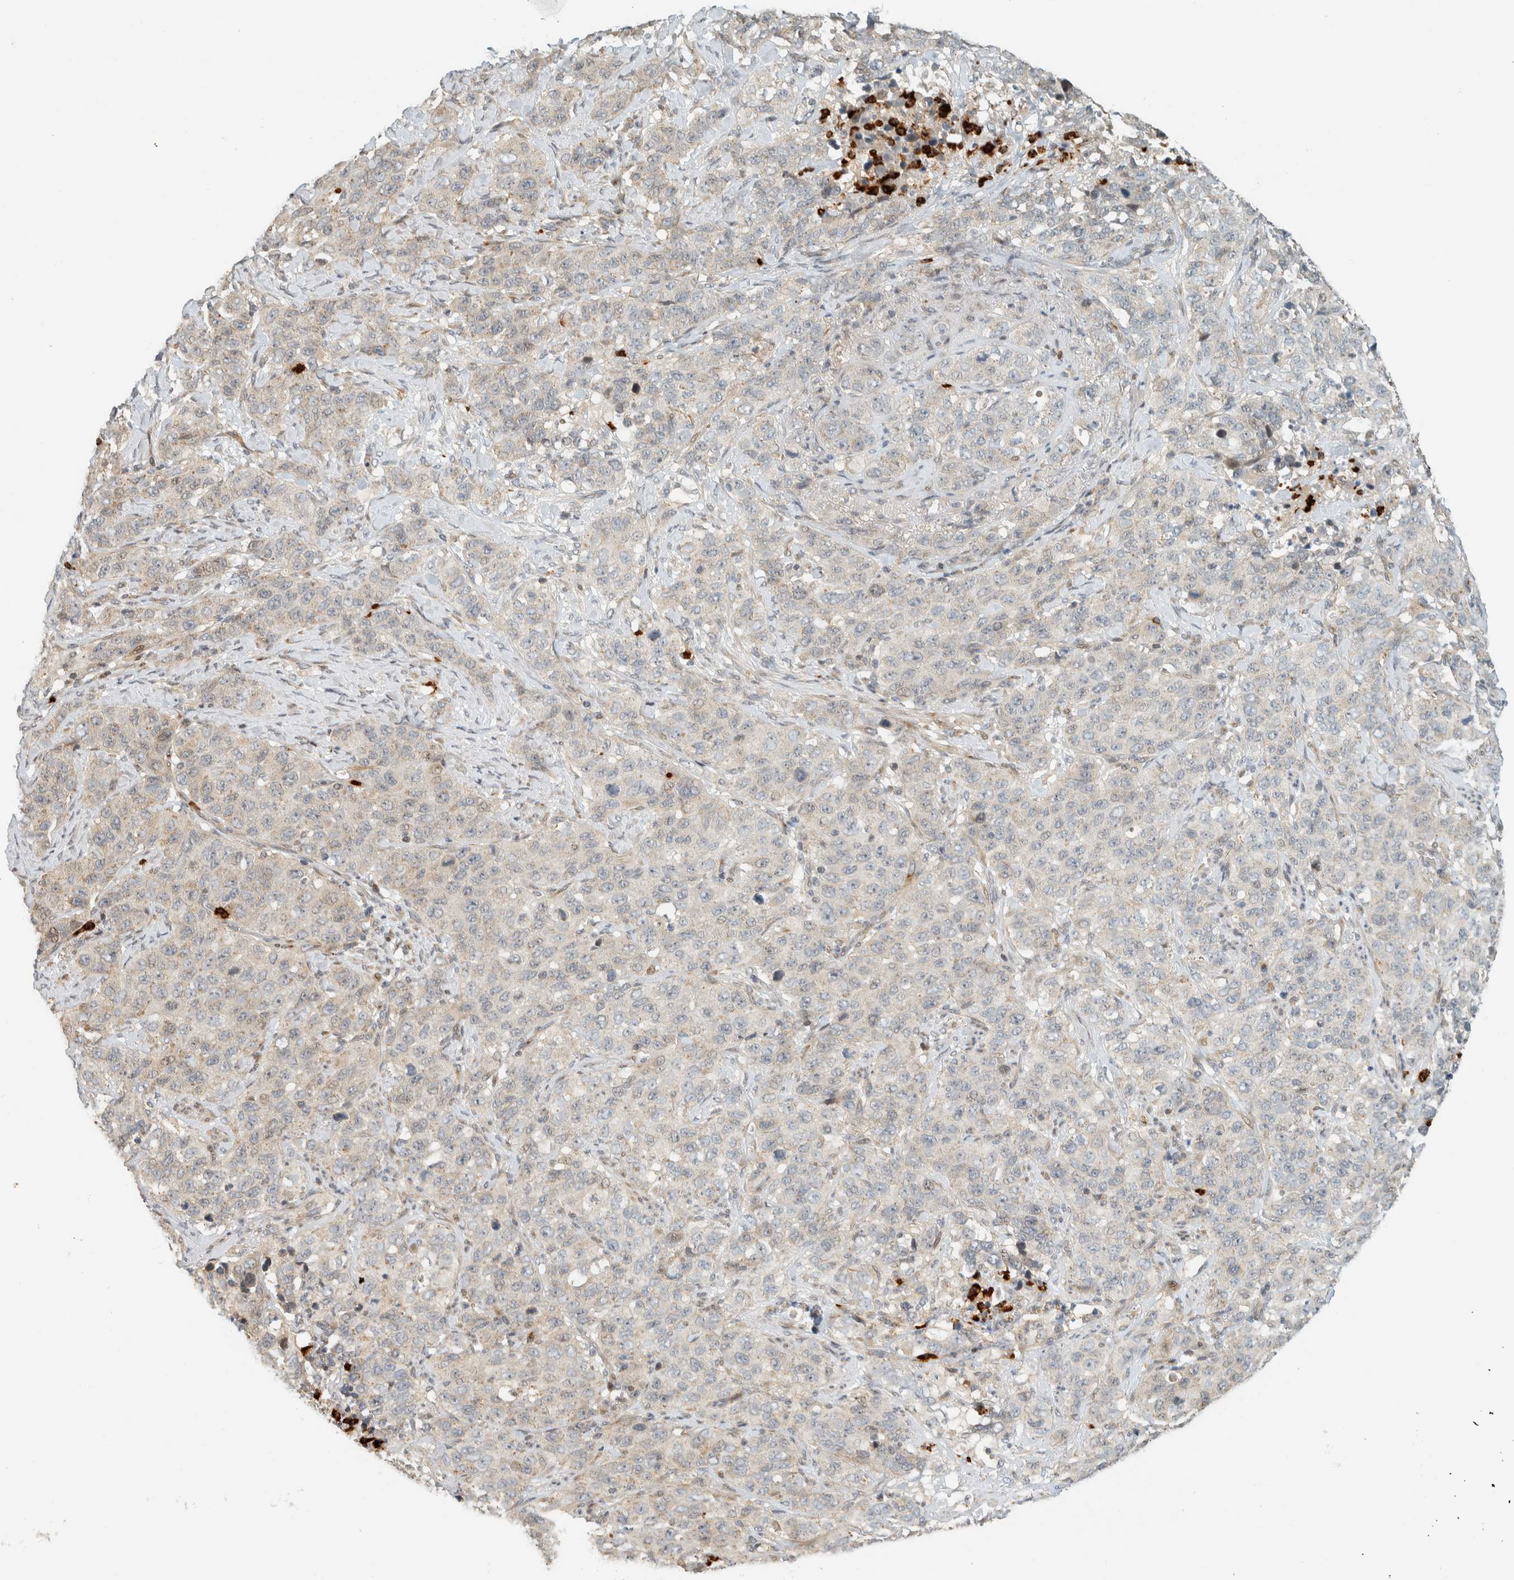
{"staining": {"intensity": "weak", "quantity": "<25%", "location": "cytoplasmic/membranous"}, "tissue": "stomach cancer", "cell_type": "Tumor cells", "image_type": "cancer", "snomed": [{"axis": "morphology", "description": "Adenocarcinoma, NOS"}, {"axis": "topography", "description": "Stomach"}], "caption": "Immunohistochemistry (IHC) of human stomach cancer (adenocarcinoma) demonstrates no staining in tumor cells.", "gene": "CCDC171", "patient": {"sex": "male", "age": 48}}